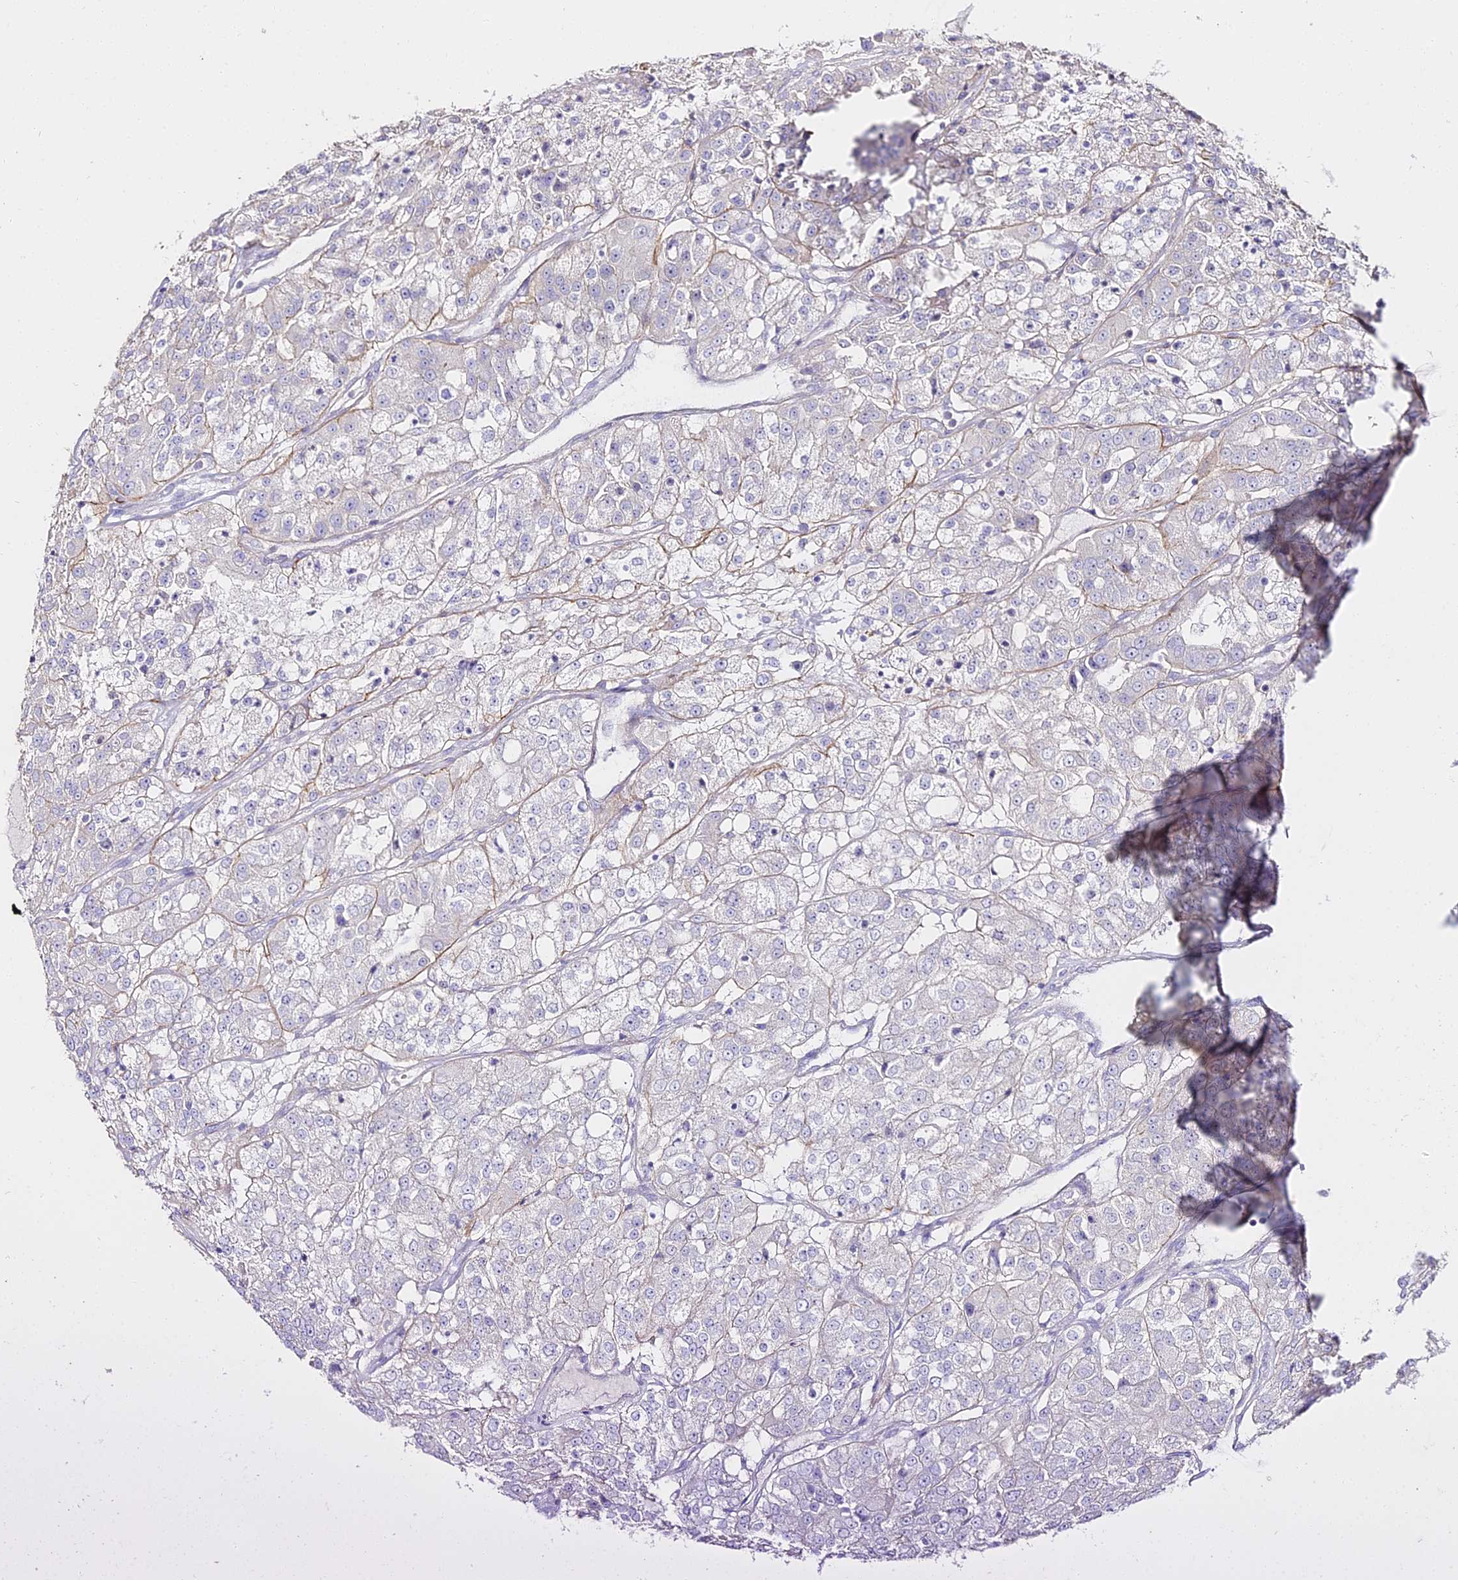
{"staining": {"intensity": "negative", "quantity": "none", "location": "none"}, "tissue": "renal cancer", "cell_type": "Tumor cells", "image_type": "cancer", "snomed": [{"axis": "morphology", "description": "Adenocarcinoma, NOS"}, {"axis": "topography", "description": "Kidney"}], "caption": "Tumor cells are negative for brown protein staining in renal adenocarcinoma.", "gene": "ALPG", "patient": {"sex": "female", "age": 63}}